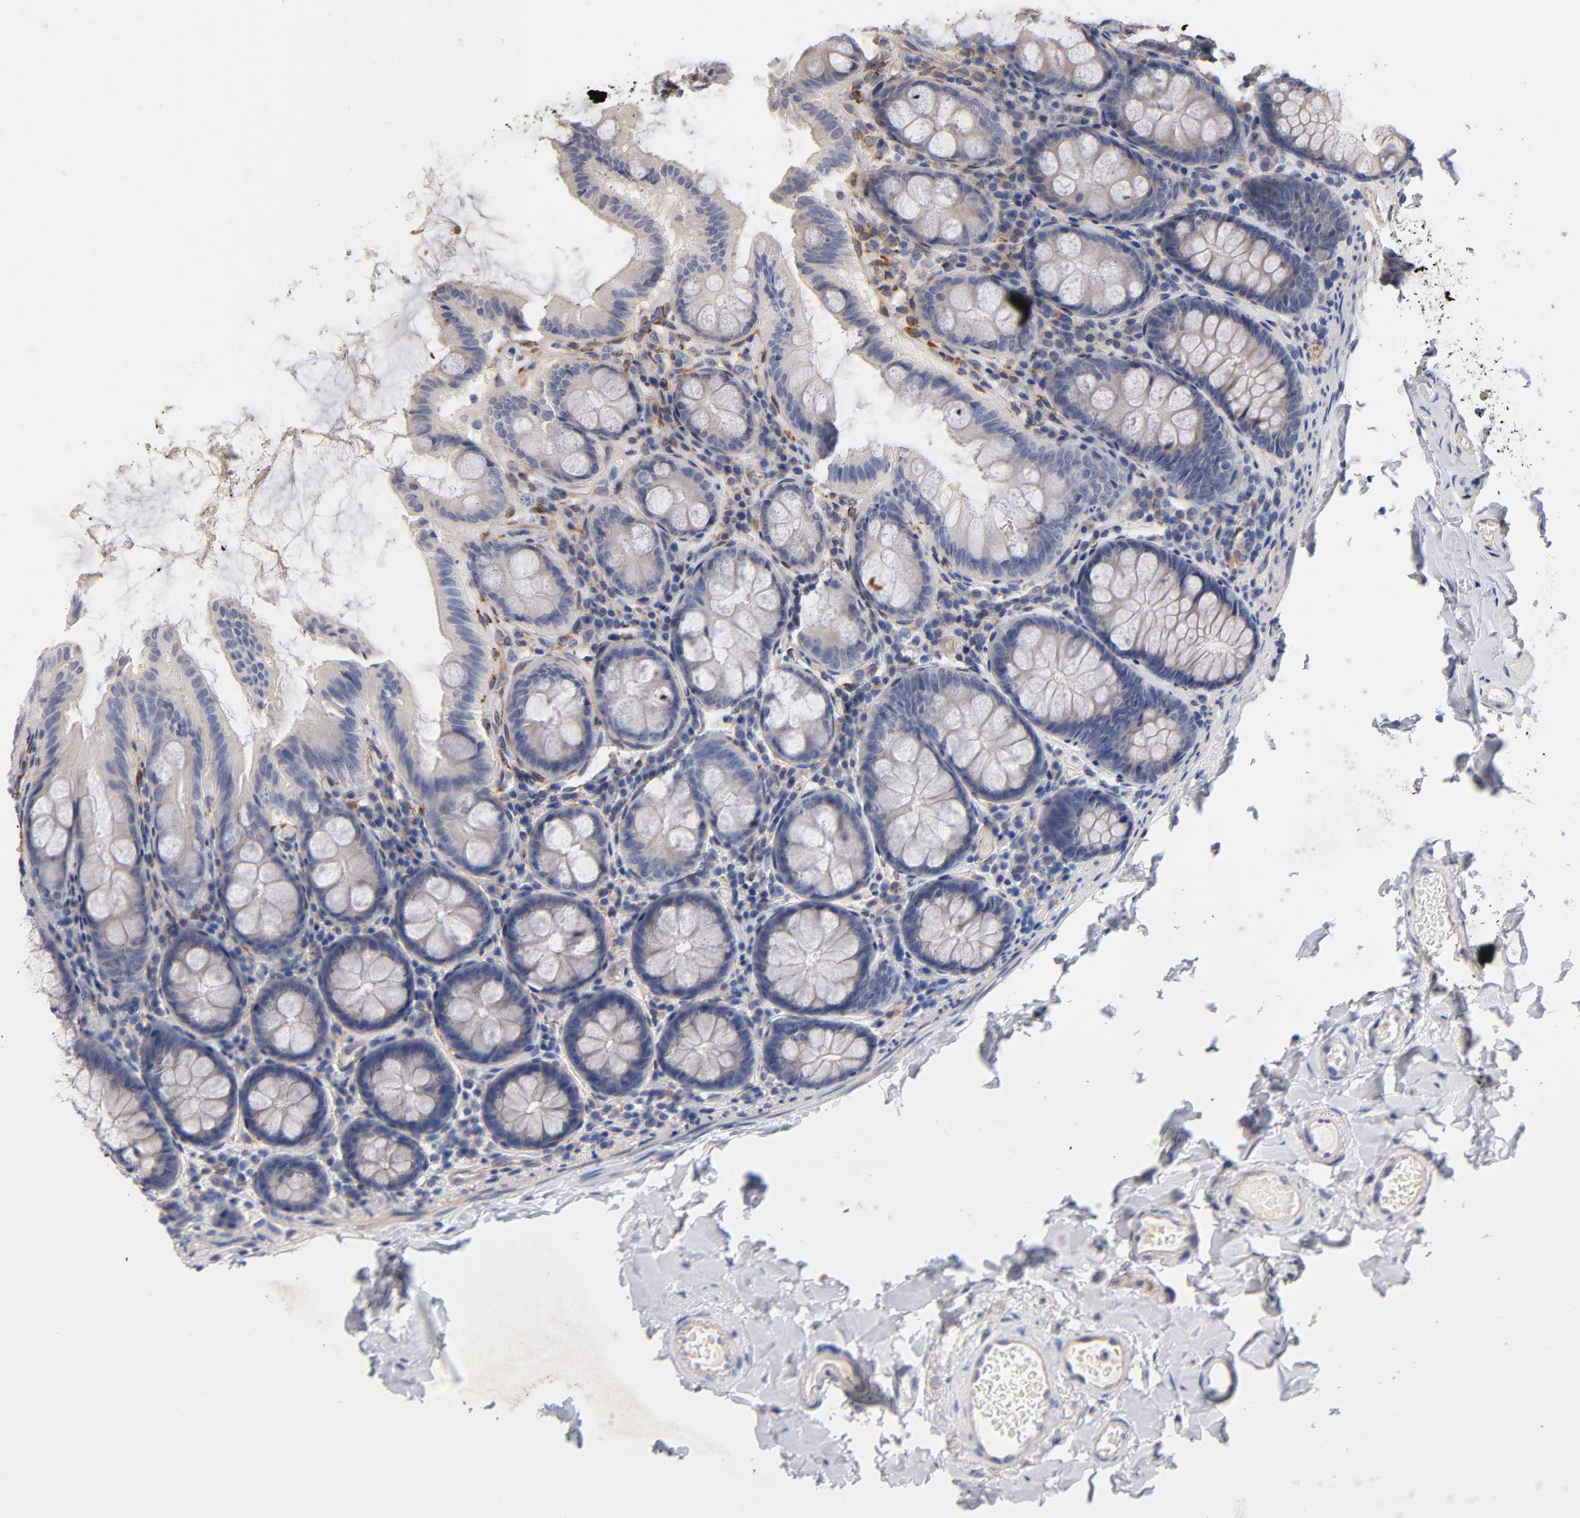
{"staining": {"intensity": "negative", "quantity": "none", "location": "none"}, "tissue": "colon", "cell_type": "Endothelial cells", "image_type": "normal", "snomed": [{"axis": "morphology", "description": "Normal tissue, NOS"}, {"axis": "topography", "description": "Colon"}], "caption": "Immunohistochemical staining of unremarkable human colon demonstrates no significant staining in endothelial cells.", "gene": "LAMB1", "patient": {"sex": "female", "age": 61}}